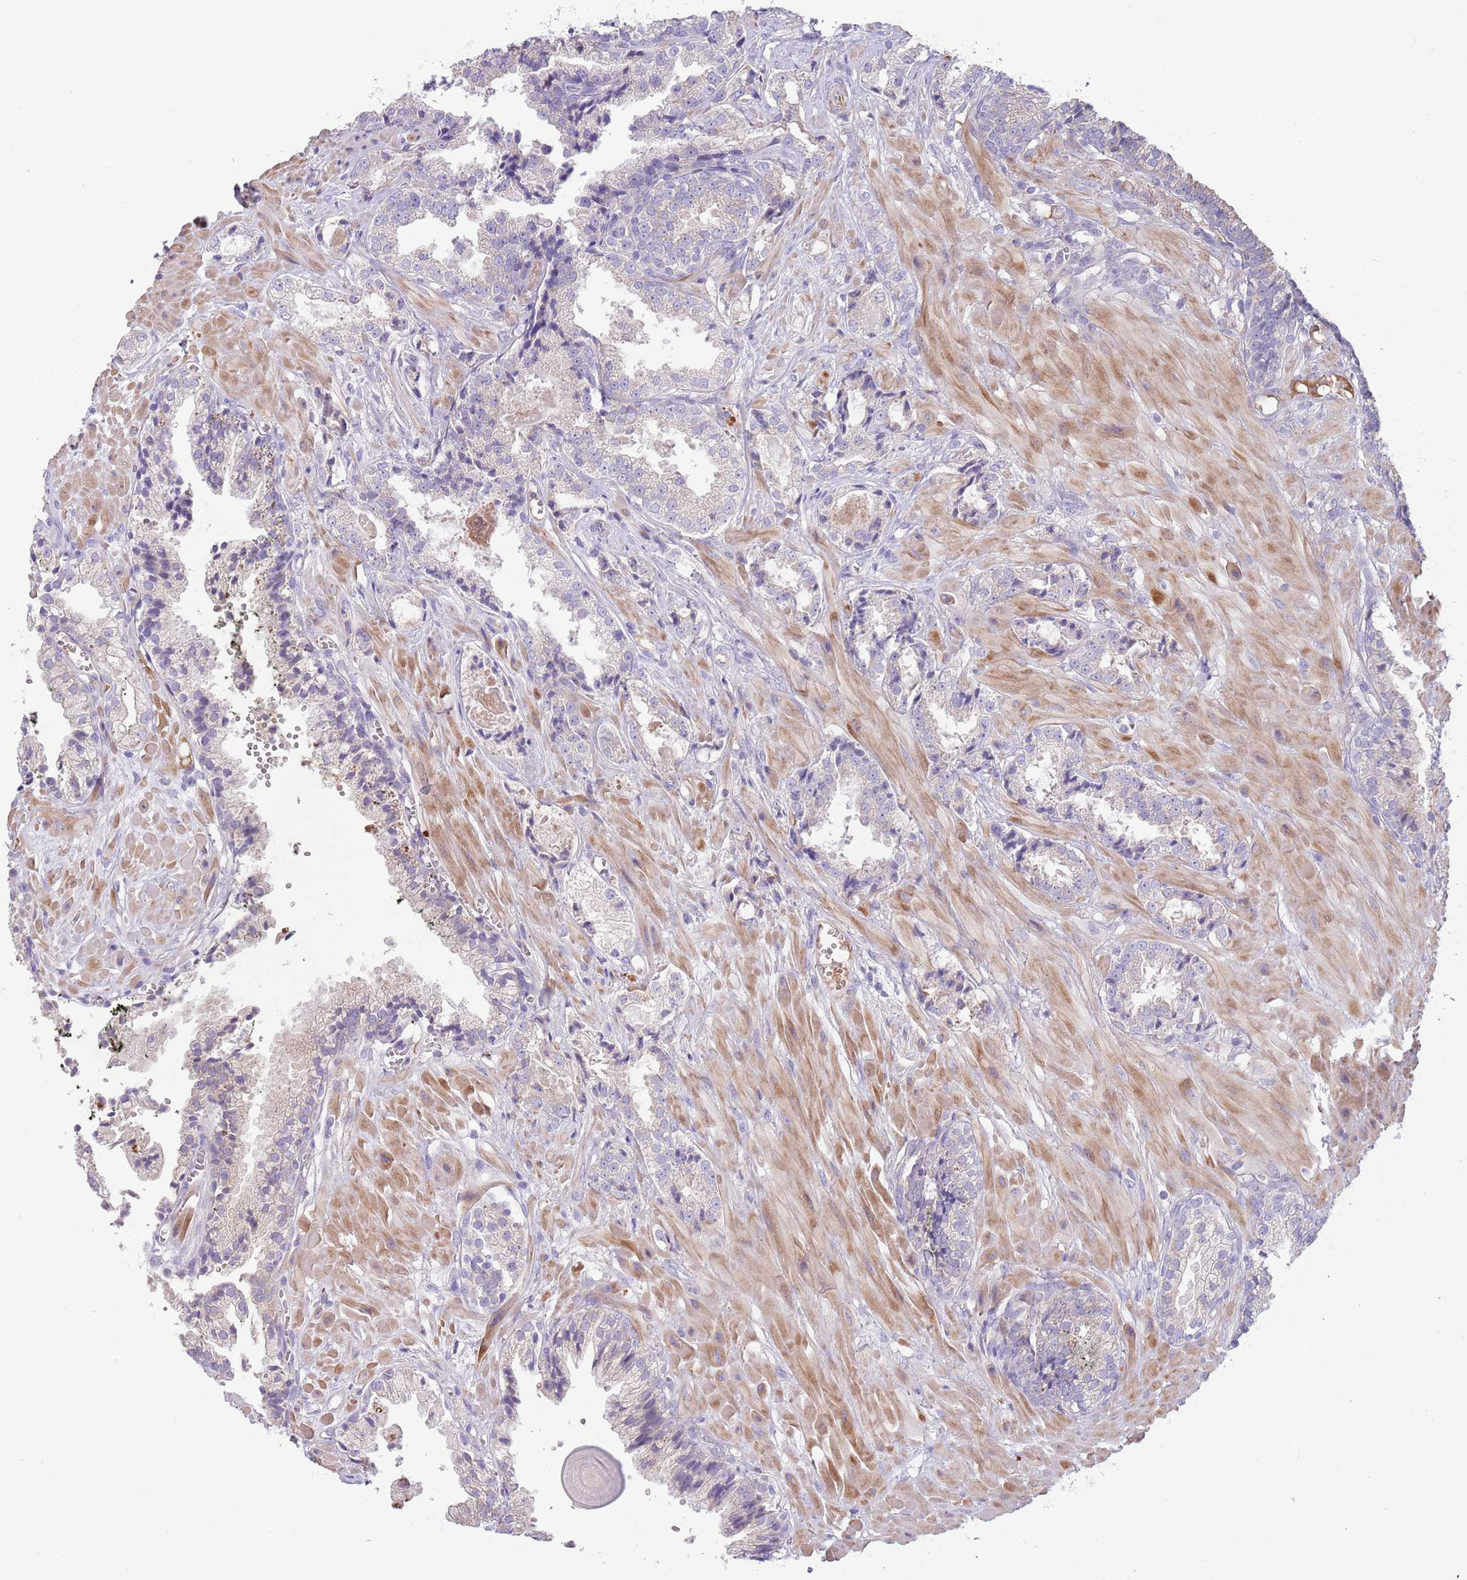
{"staining": {"intensity": "negative", "quantity": "none", "location": "none"}, "tissue": "prostate cancer", "cell_type": "Tumor cells", "image_type": "cancer", "snomed": [{"axis": "morphology", "description": "Adenocarcinoma, High grade"}, {"axis": "topography", "description": "Prostate"}], "caption": "This is a histopathology image of immunohistochemistry staining of prostate high-grade adenocarcinoma, which shows no positivity in tumor cells. Brightfield microscopy of IHC stained with DAB (brown) and hematoxylin (blue), captured at high magnification.", "gene": "CFH", "patient": {"sex": "male", "age": 71}}